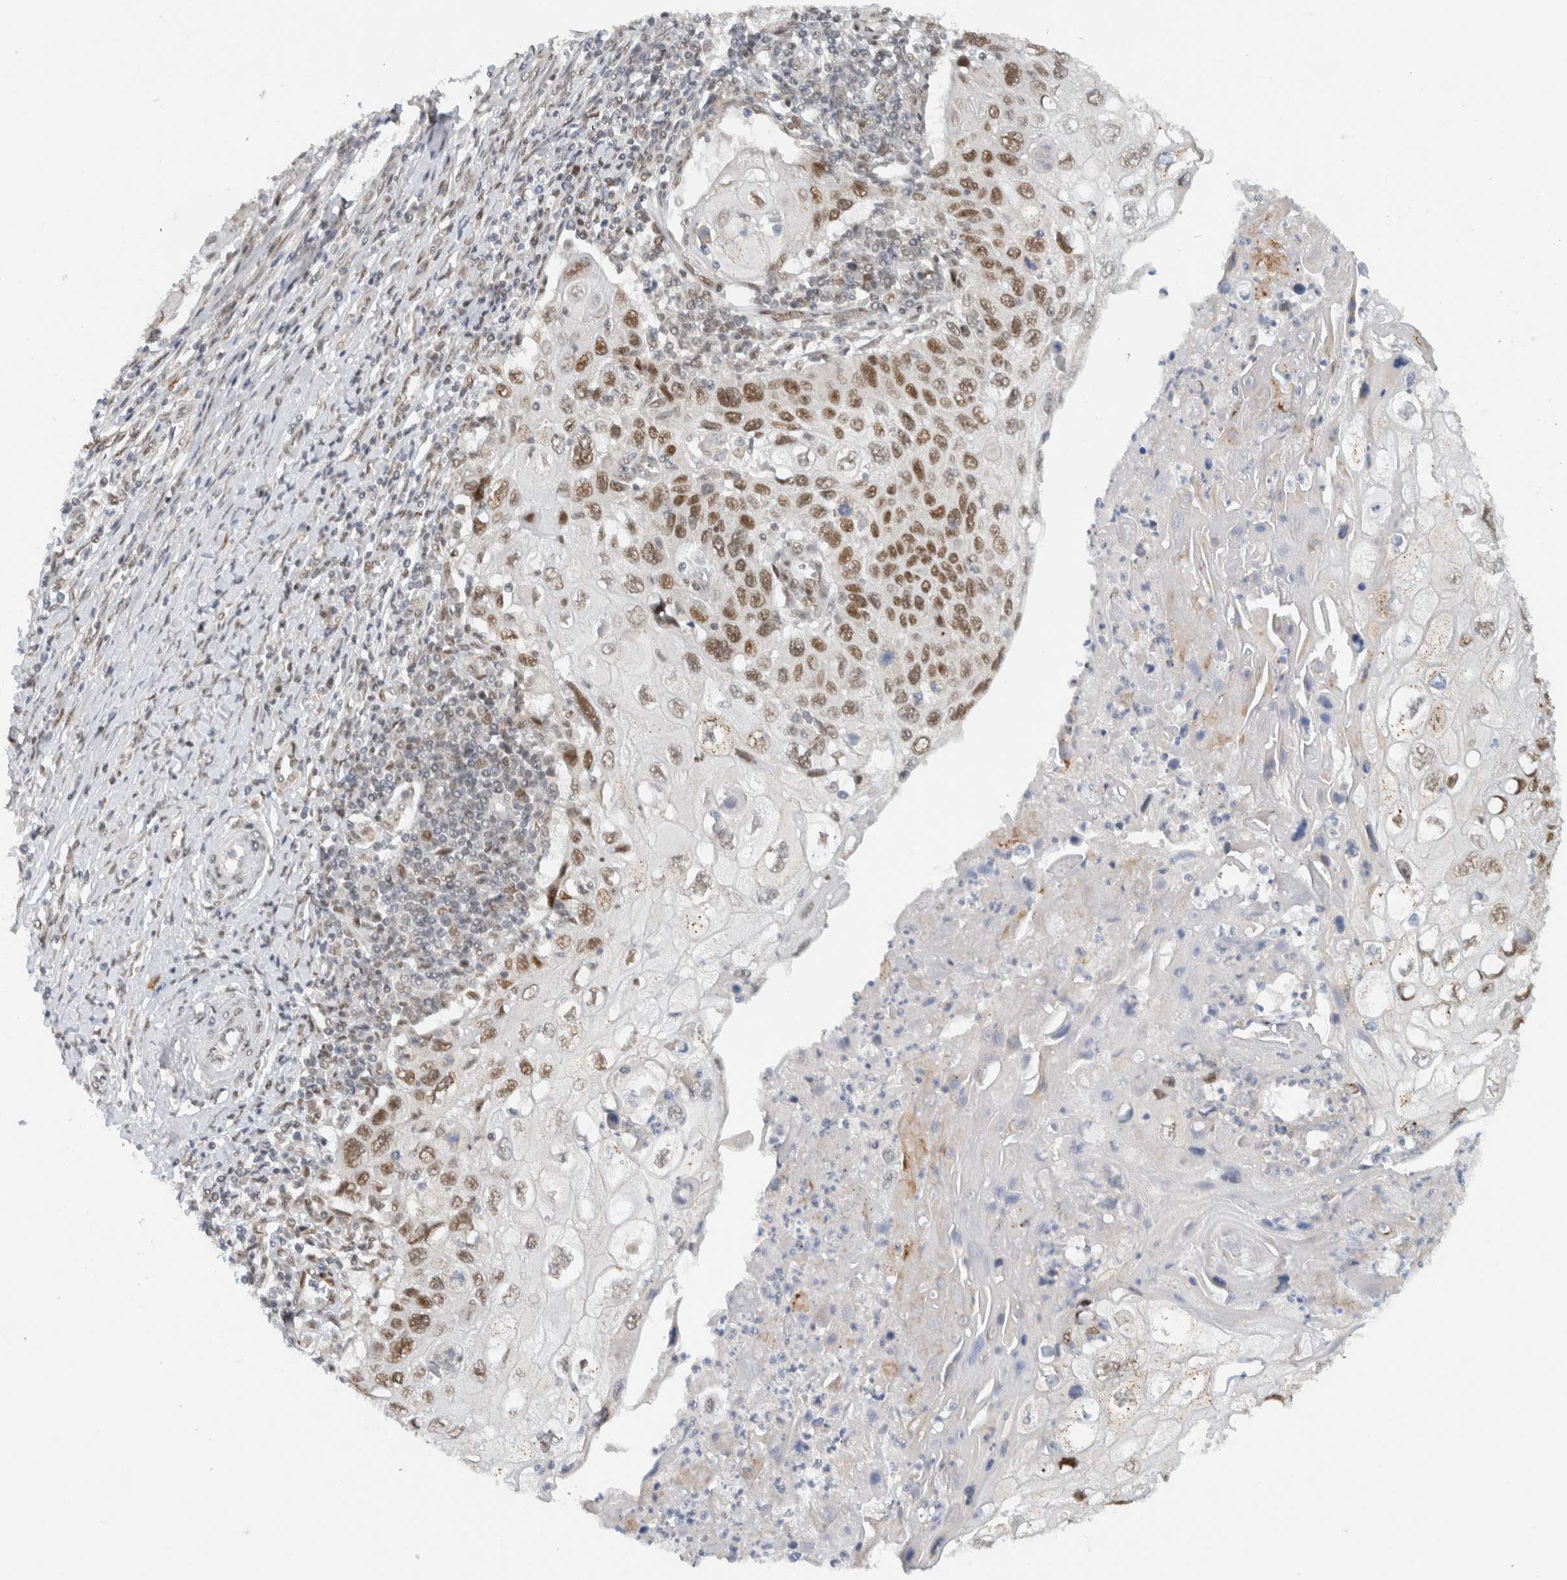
{"staining": {"intensity": "moderate", "quantity": ">75%", "location": "nuclear"}, "tissue": "cervical cancer", "cell_type": "Tumor cells", "image_type": "cancer", "snomed": [{"axis": "morphology", "description": "Squamous cell carcinoma, NOS"}, {"axis": "topography", "description": "Cervix"}], "caption": "The micrograph shows a brown stain indicating the presence of a protein in the nuclear of tumor cells in cervical cancer.", "gene": "HNRNPR", "patient": {"sex": "female", "age": 70}}